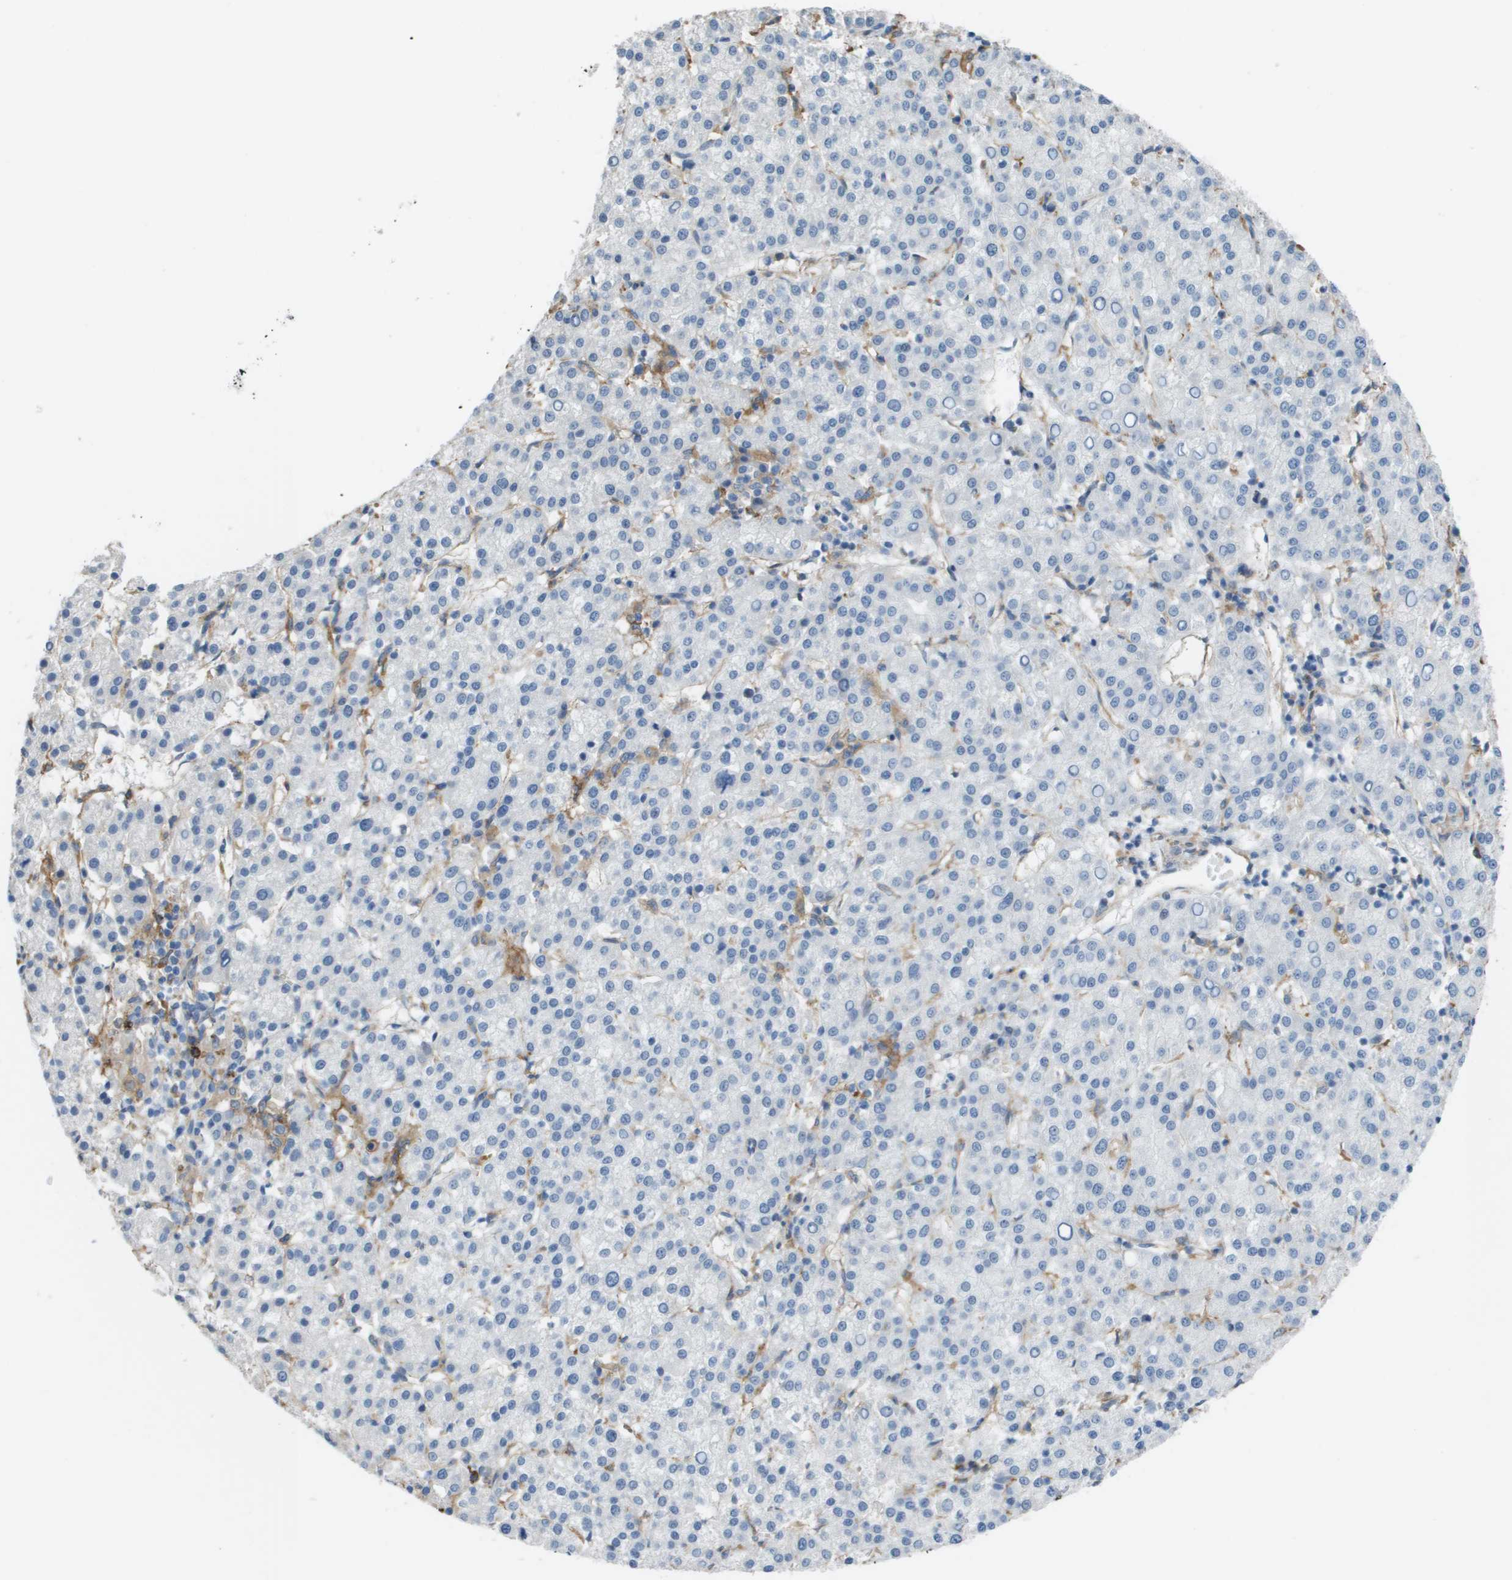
{"staining": {"intensity": "negative", "quantity": "none", "location": "none"}, "tissue": "liver cancer", "cell_type": "Tumor cells", "image_type": "cancer", "snomed": [{"axis": "morphology", "description": "Carcinoma, Hepatocellular, NOS"}, {"axis": "topography", "description": "Liver"}], "caption": "The micrograph exhibits no significant staining in tumor cells of hepatocellular carcinoma (liver).", "gene": "ZBTB43", "patient": {"sex": "female", "age": 58}}